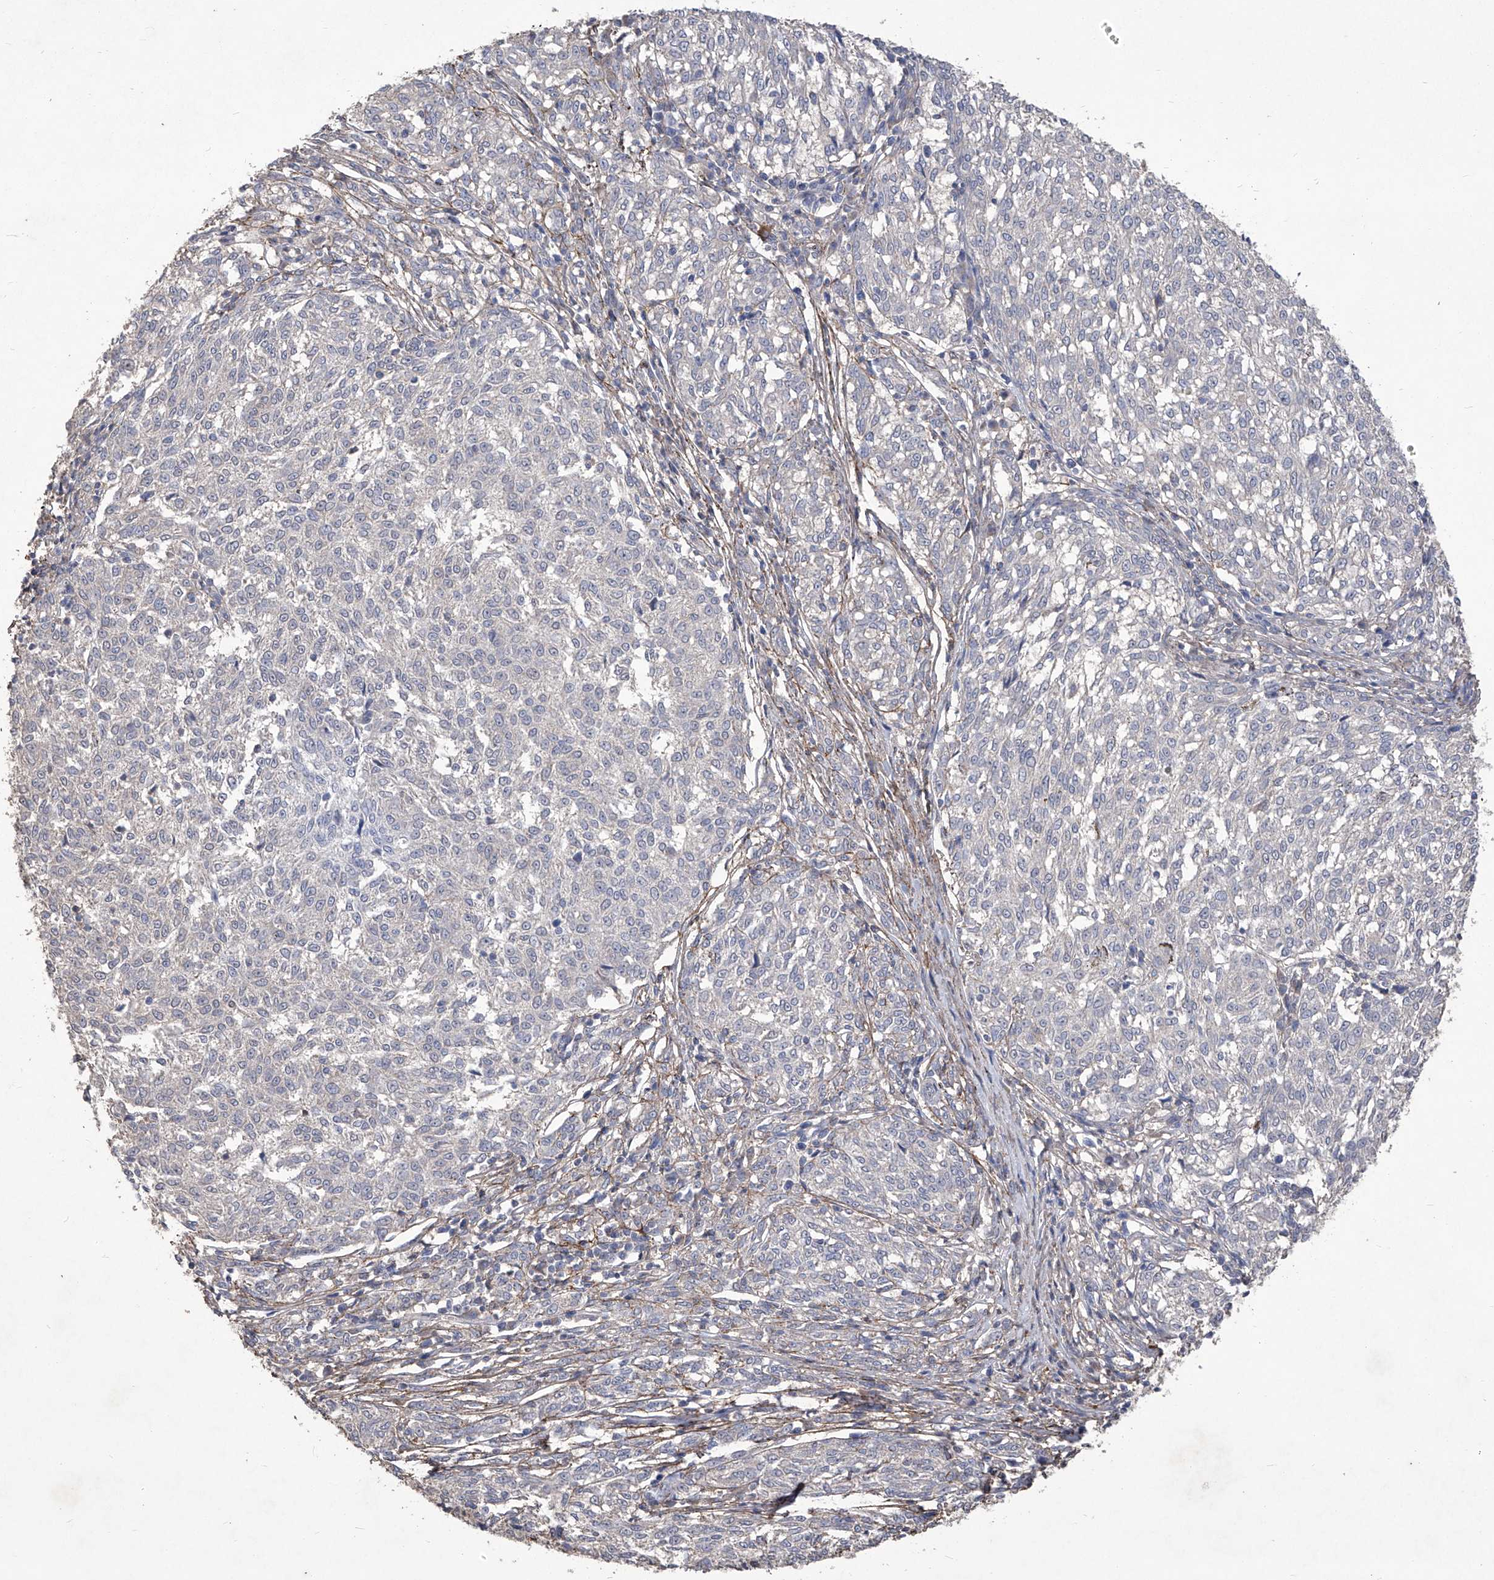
{"staining": {"intensity": "negative", "quantity": "none", "location": "none"}, "tissue": "melanoma", "cell_type": "Tumor cells", "image_type": "cancer", "snomed": [{"axis": "morphology", "description": "Malignant melanoma, NOS"}, {"axis": "topography", "description": "Skin"}], "caption": "A histopathology image of melanoma stained for a protein shows no brown staining in tumor cells.", "gene": "TXNIP", "patient": {"sex": "female", "age": 72}}